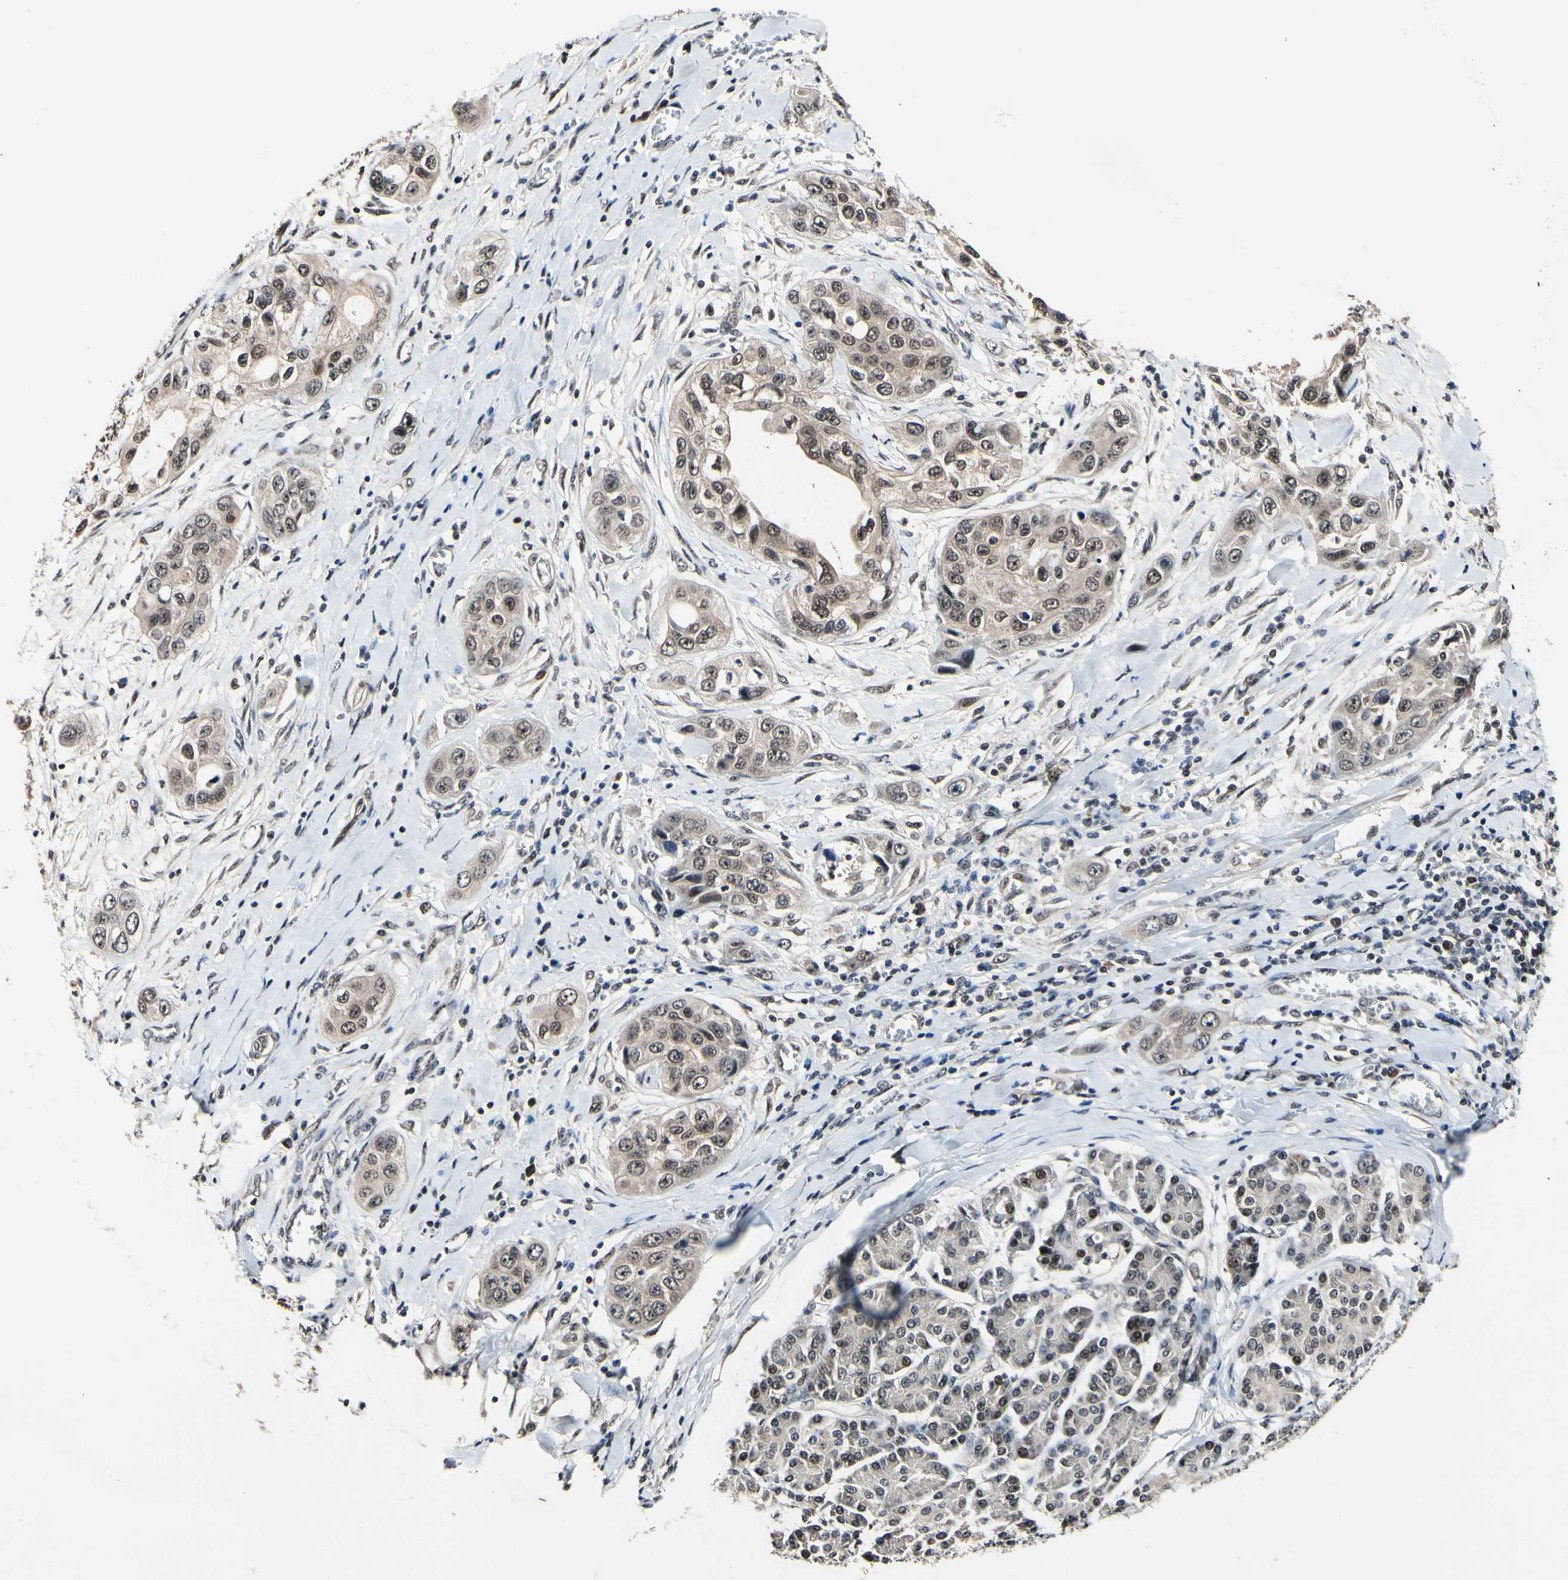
{"staining": {"intensity": "weak", "quantity": ">75%", "location": "cytoplasmic/membranous,nuclear"}, "tissue": "pancreatic cancer", "cell_type": "Tumor cells", "image_type": "cancer", "snomed": [{"axis": "morphology", "description": "Adenocarcinoma, NOS"}, {"axis": "topography", "description": "Pancreas"}], "caption": "Weak cytoplasmic/membranous and nuclear protein expression is identified in approximately >75% of tumor cells in pancreatic adenocarcinoma.", "gene": "PSMD10", "patient": {"sex": "female", "age": 70}}